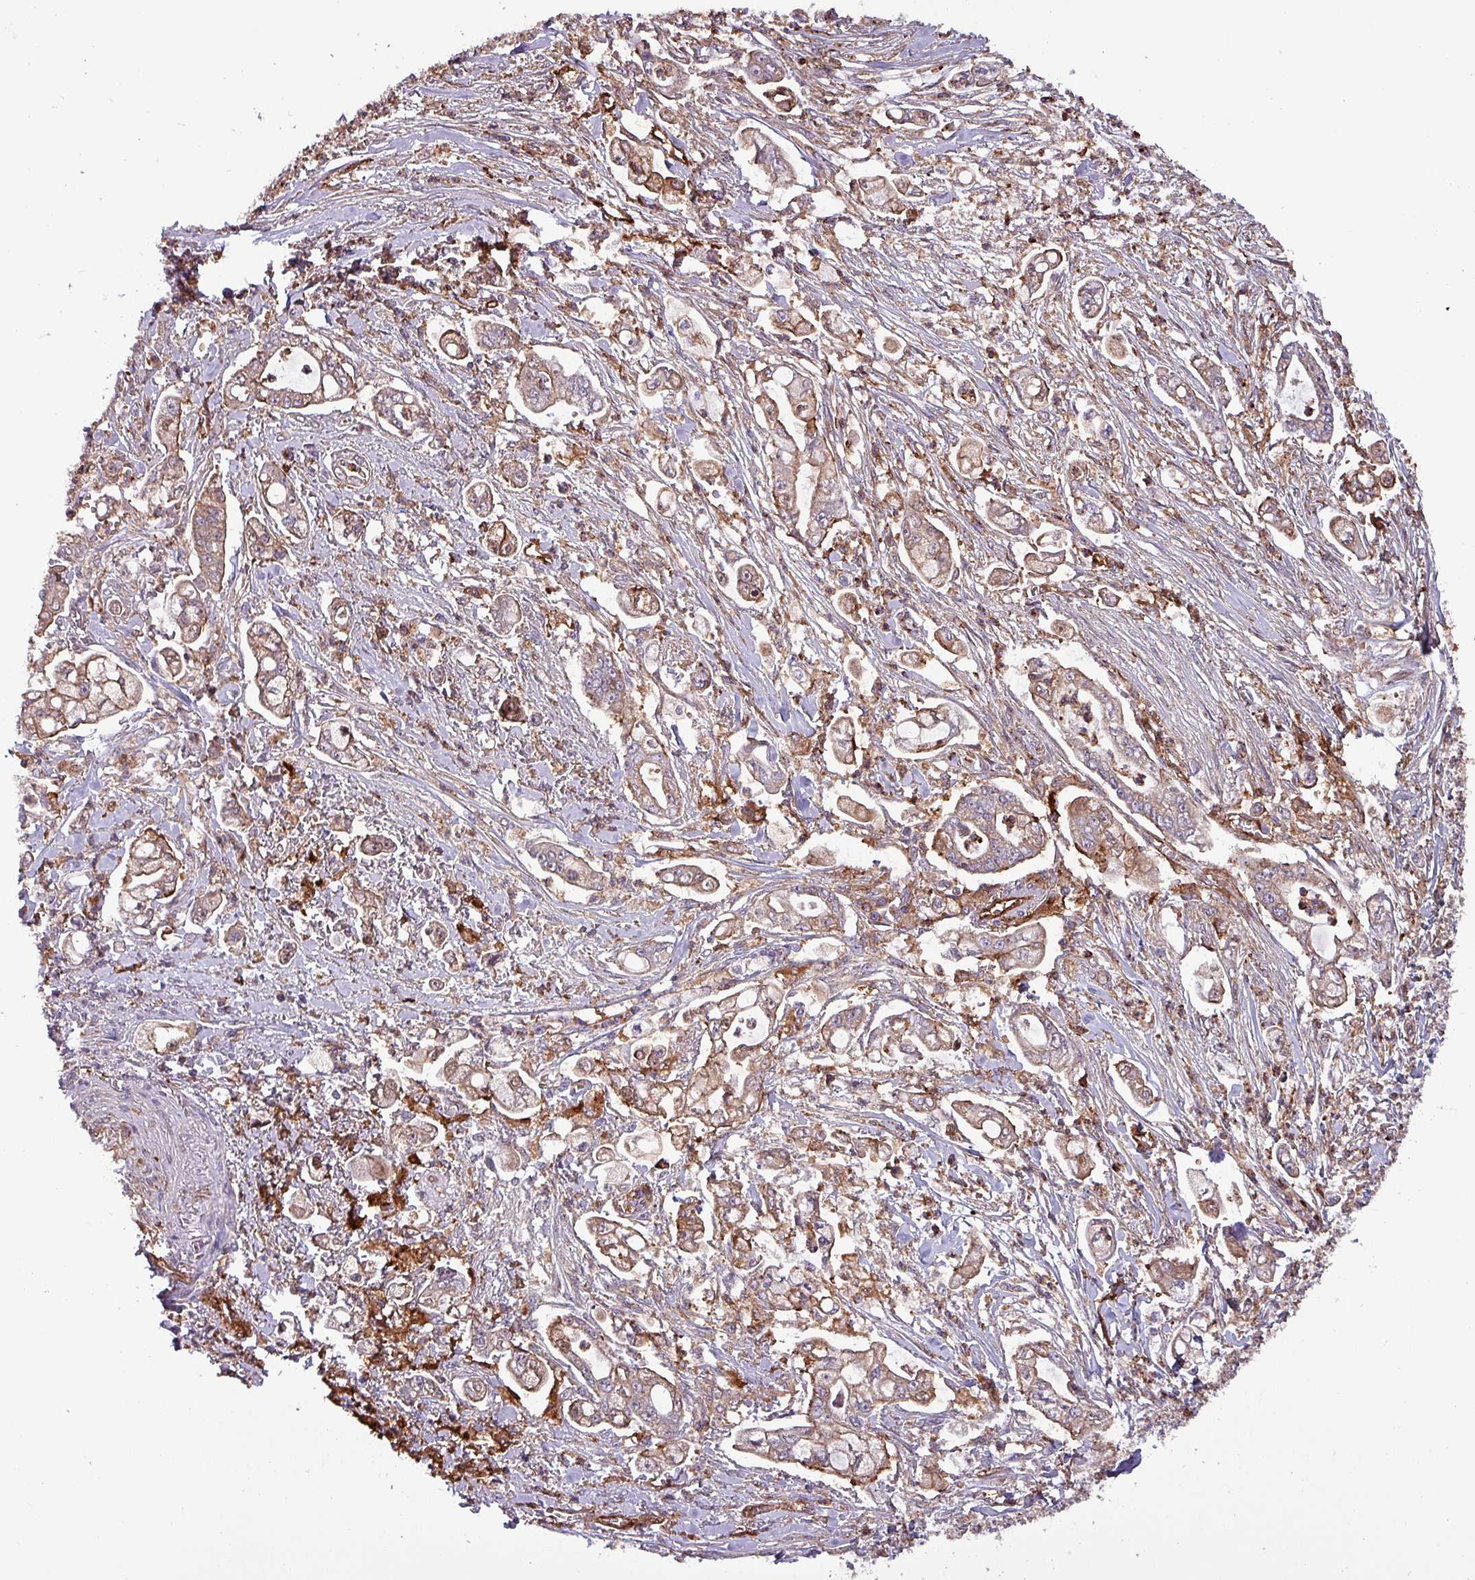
{"staining": {"intensity": "weak", "quantity": ">75%", "location": "cytoplasmic/membranous"}, "tissue": "pancreatic cancer", "cell_type": "Tumor cells", "image_type": "cancer", "snomed": [{"axis": "morphology", "description": "Adenocarcinoma, NOS"}, {"axis": "topography", "description": "Pancreas"}], "caption": "A micrograph showing weak cytoplasmic/membranous expression in about >75% of tumor cells in pancreatic adenocarcinoma, as visualized by brown immunohistochemical staining.", "gene": "SCIN", "patient": {"sex": "female", "age": 69}}